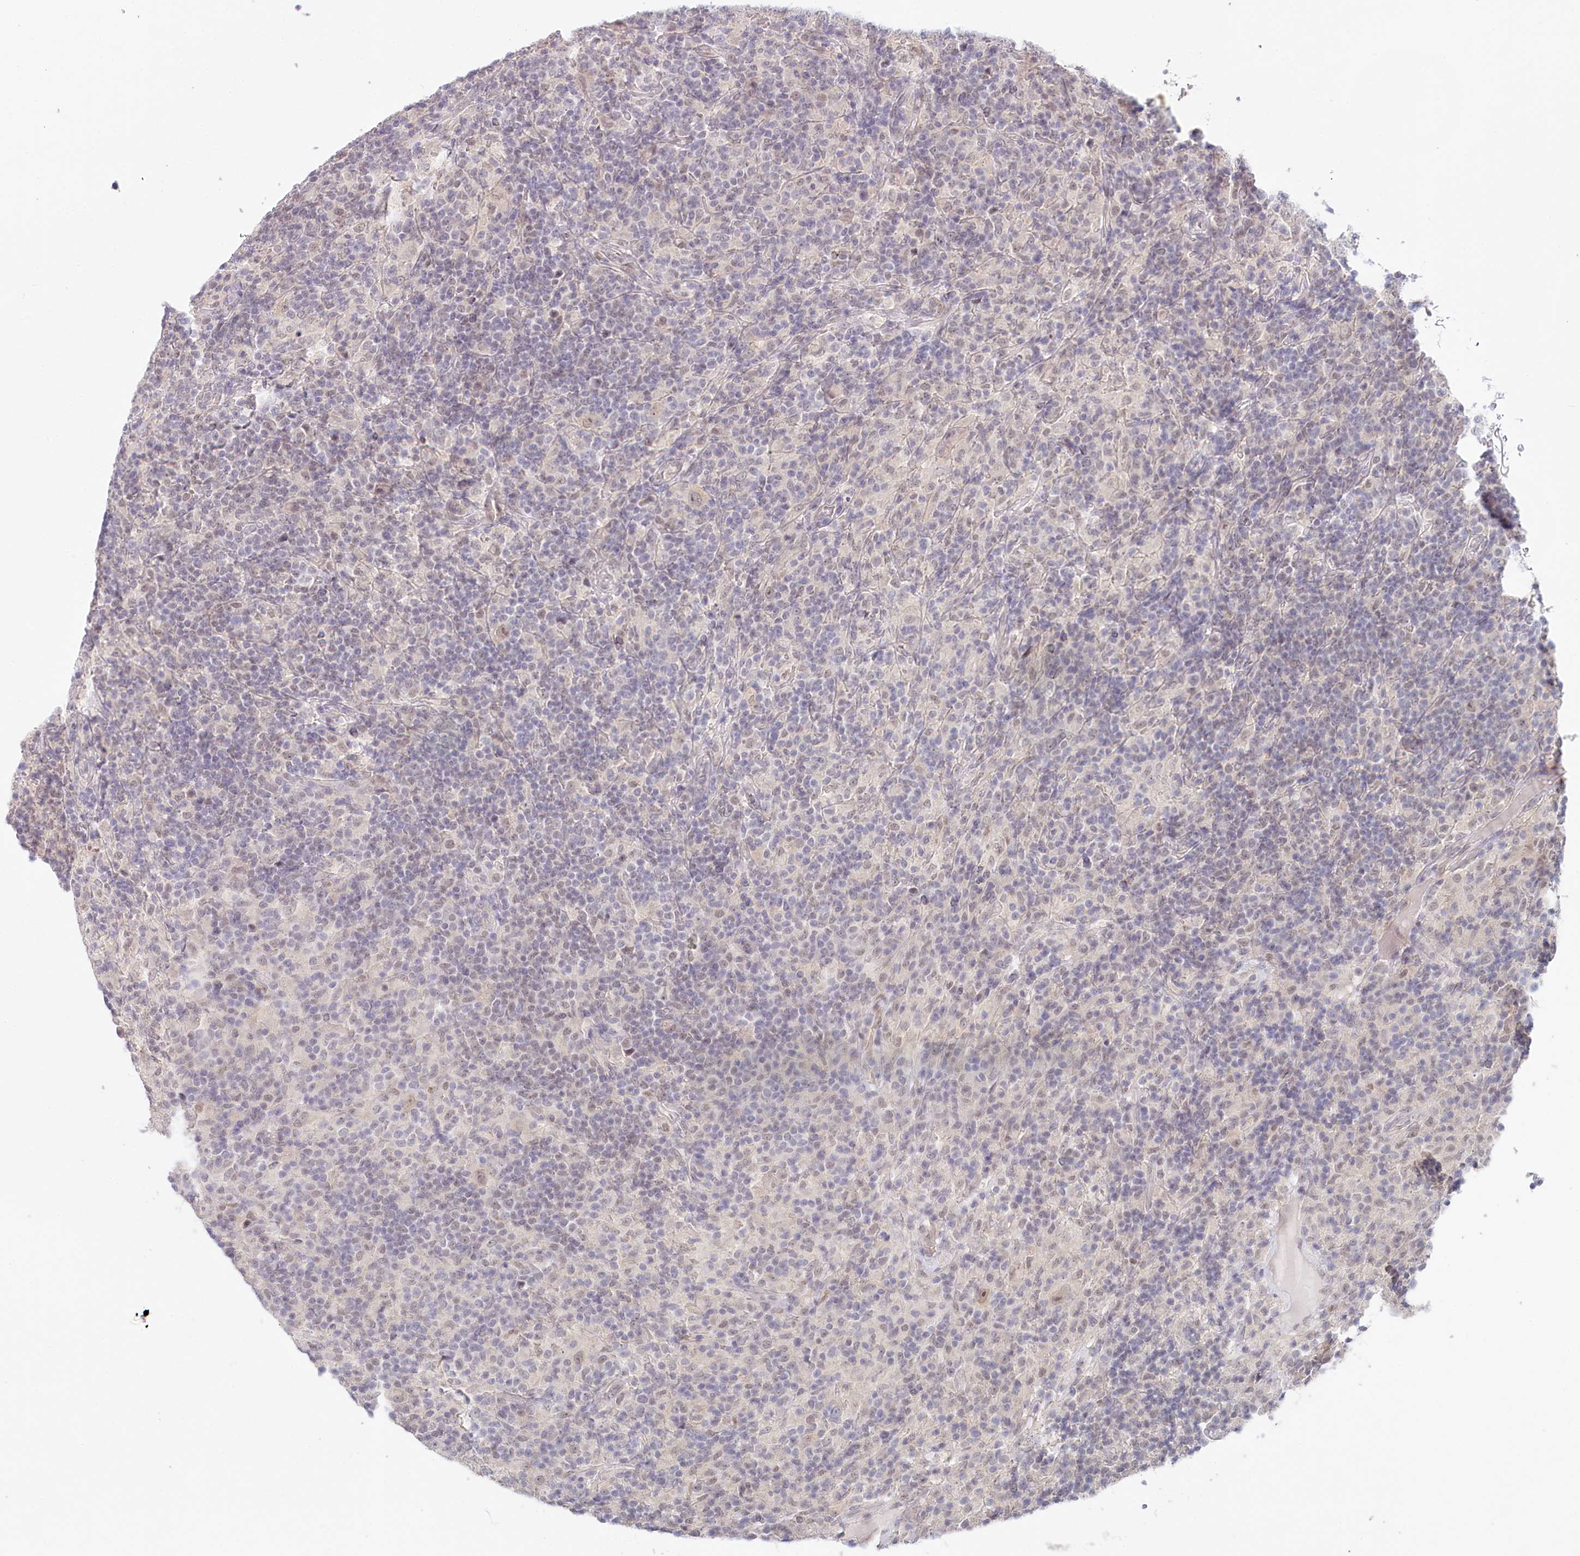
{"staining": {"intensity": "weak", "quantity": "25%-75%", "location": "nuclear"}, "tissue": "lymphoma", "cell_type": "Tumor cells", "image_type": "cancer", "snomed": [{"axis": "morphology", "description": "Hodgkin's disease, NOS"}, {"axis": "topography", "description": "Lymph node"}], "caption": "Immunohistochemical staining of lymphoma demonstrates low levels of weak nuclear positivity in about 25%-75% of tumor cells.", "gene": "AMTN", "patient": {"sex": "male", "age": 70}}